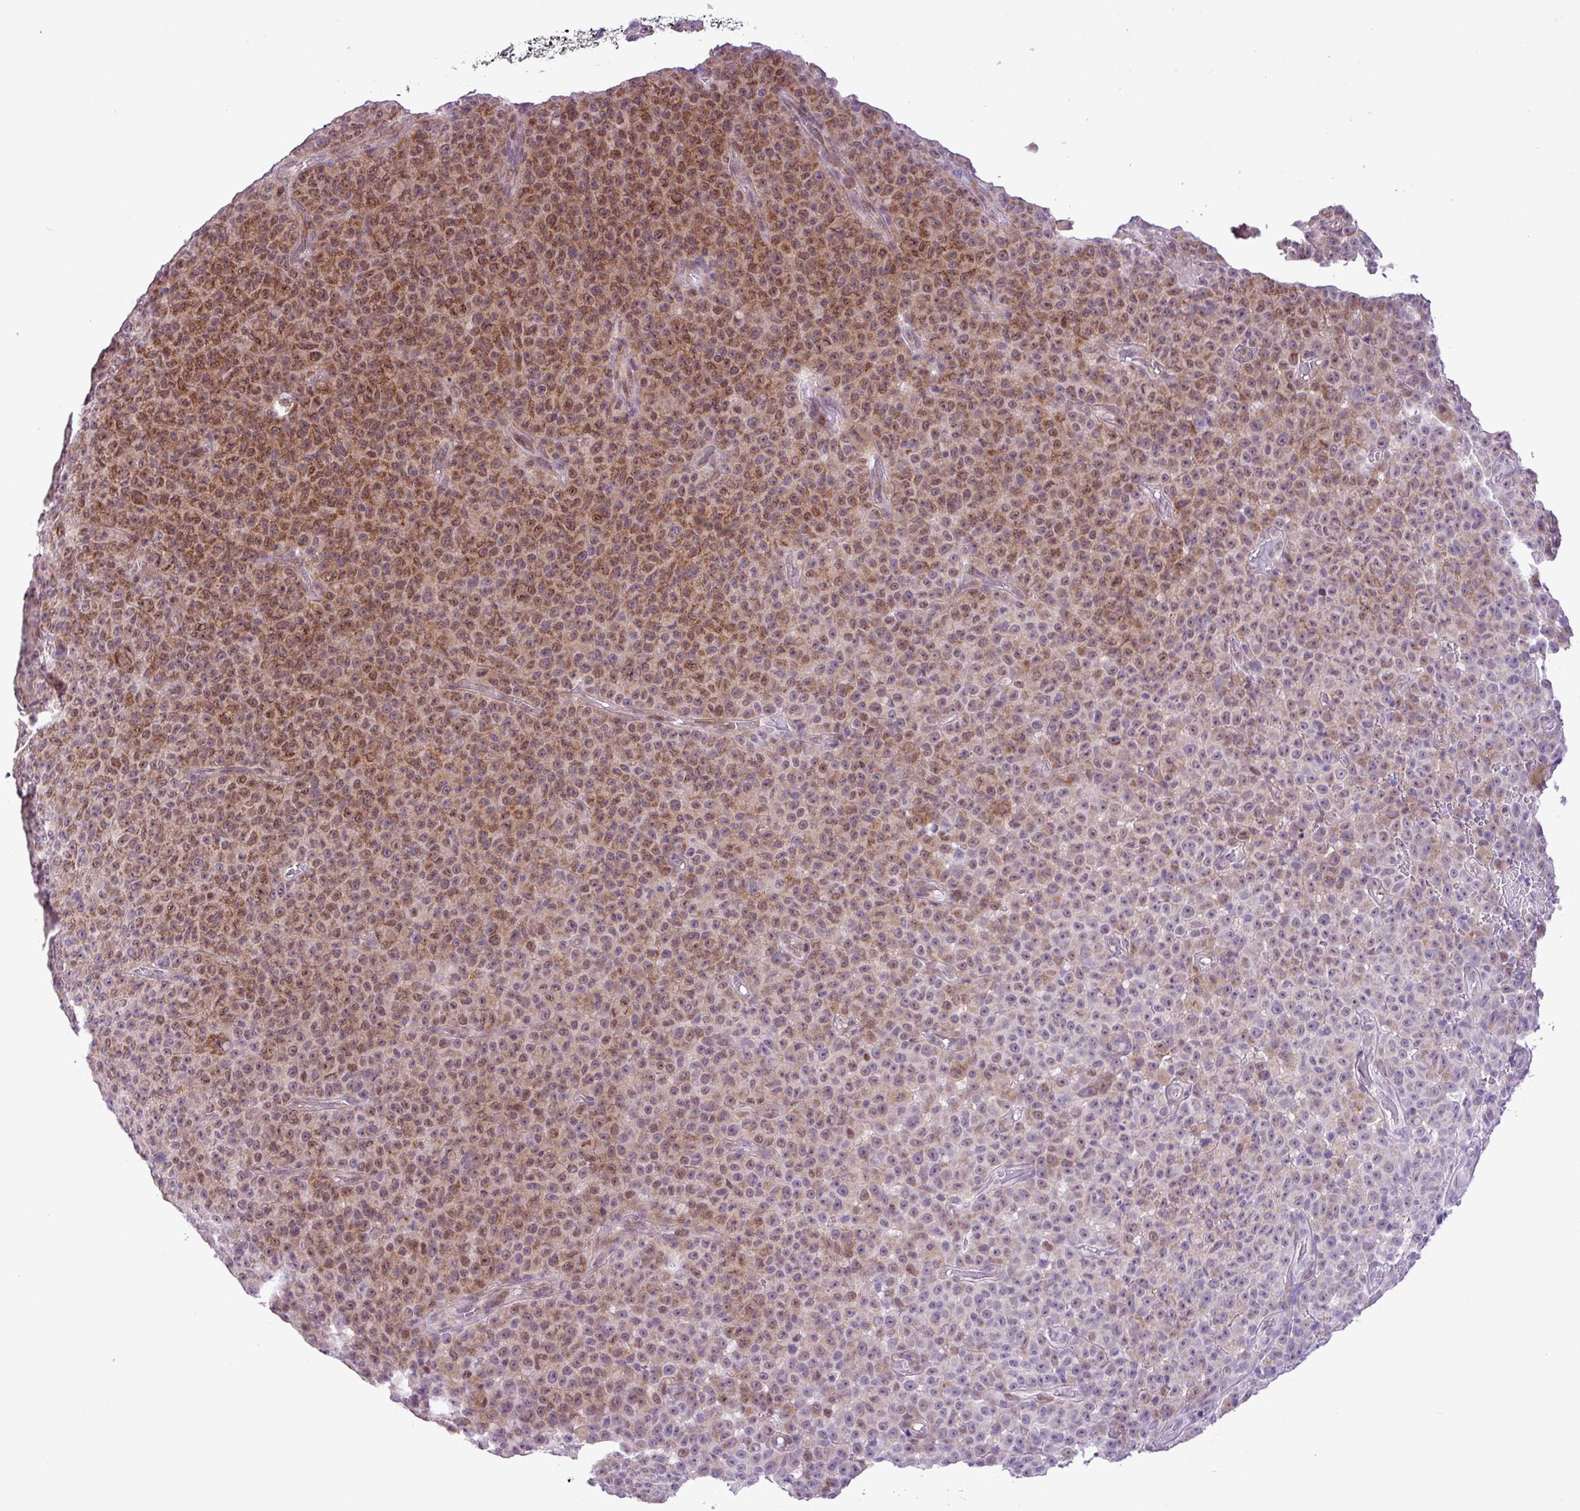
{"staining": {"intensity": "moderate", "quantity": "25%-75%", "location": "cytoplasmic/membranous,nuclear"}, "tissue": "melanoma", "cell_type": "Tumor cells", "image_type": "cancer", "snomed": [{"axis": "morphology", "description": "Malignant melanoma, NOS"}, {"axis": "topography", "description": "Skin"}], "caption": "Moderate cytoplasmic/membranous and nuclear positivity is seen in approximately 25%-75% of tumor cells in melanoma.", "gene": "ZNF354A", "patient": {"sex": "female", "age": 82}}